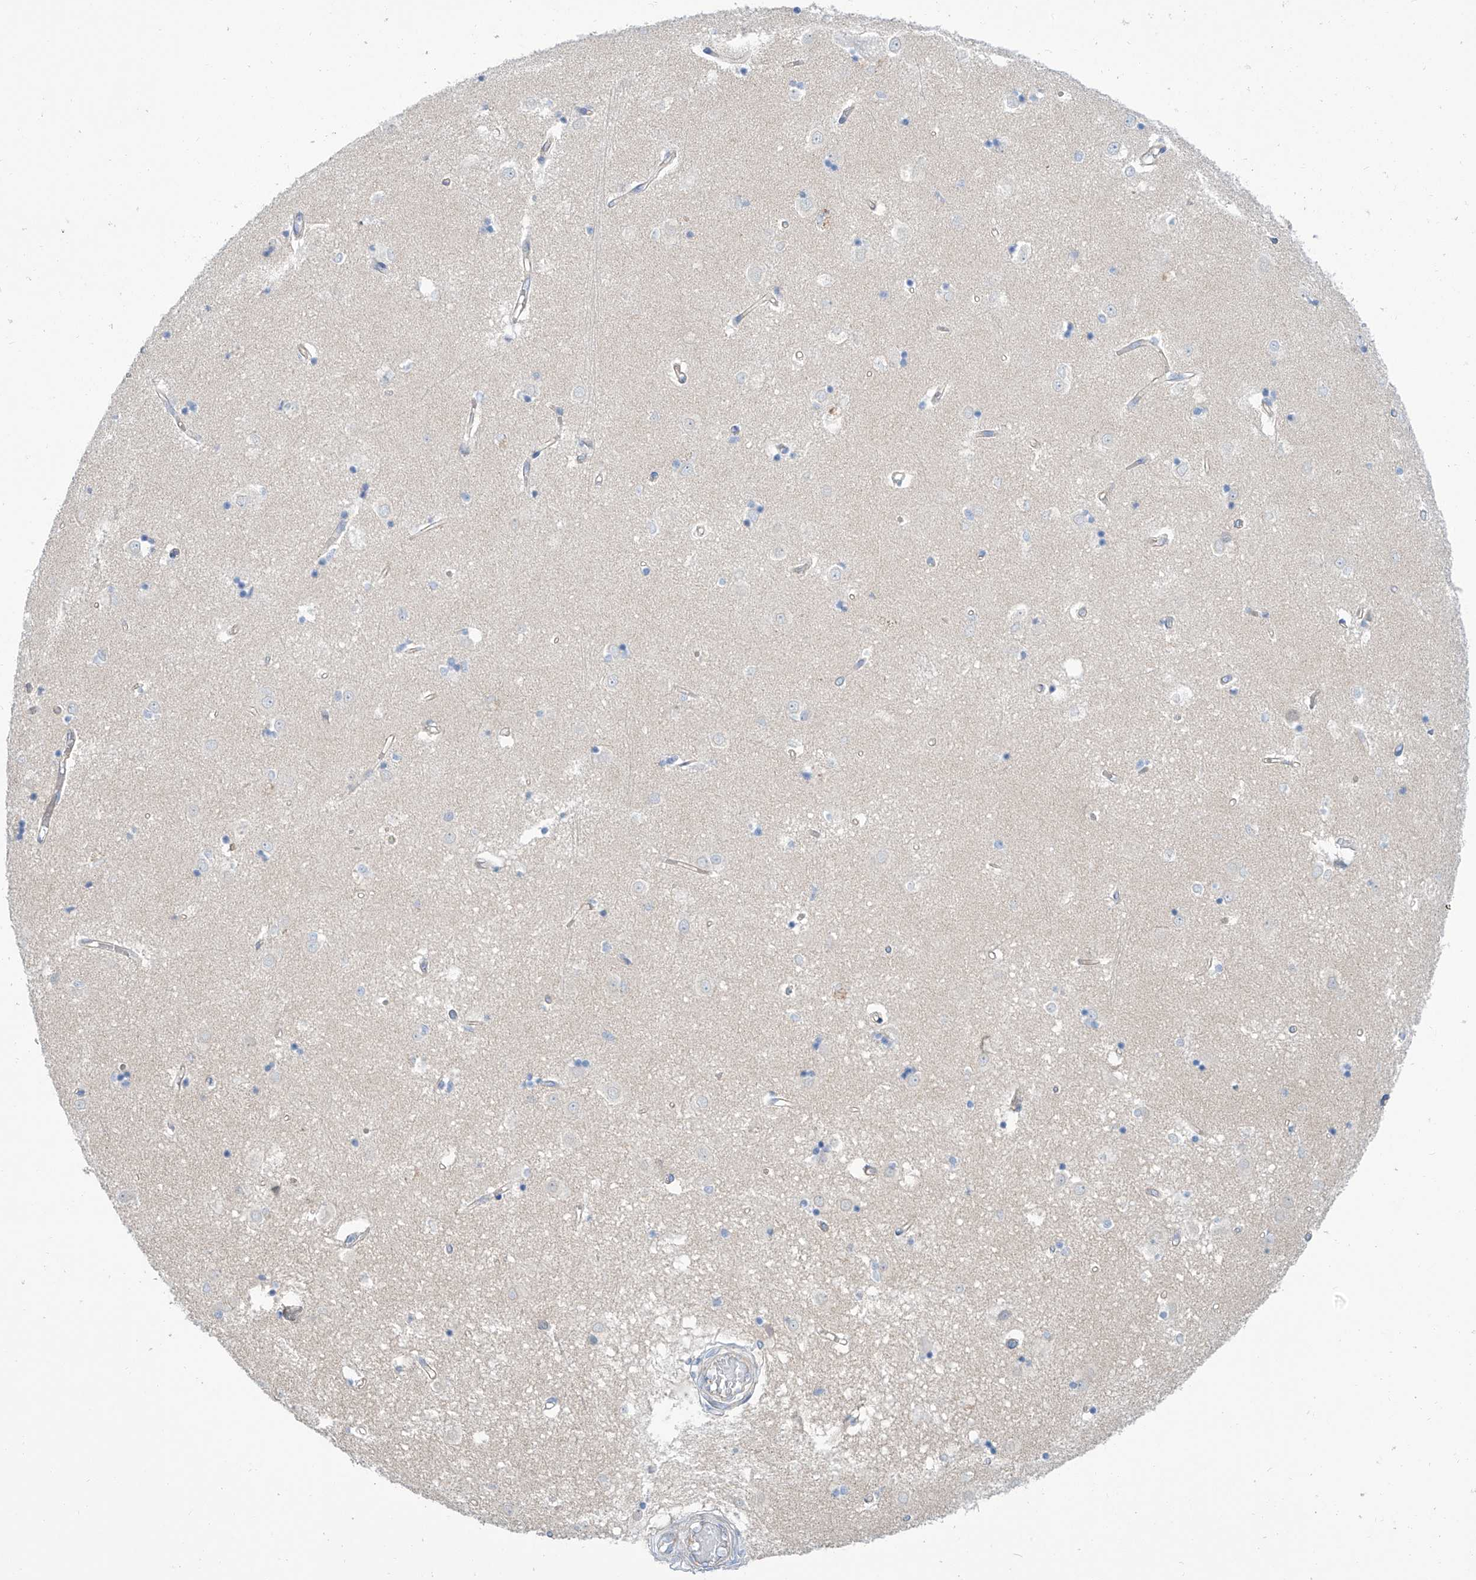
{"staining": {"intensity": "negative", "quantity": "none", "location": "none"}, "tissue": "caudate", "cell_type": "Glial cells", "image_type": "normal", "snomed": [{"axis": "morphology", "description": "Normal tissue, NOS"}, {"axis": "topography", "description": "Lateral ventricle wall"}], "caption": "IHC photomicrograph of unremarkable caudate: caudate stained with DAB (3,3'-diaminobenzidine) reveals no significant protein positivity in glial cells.", "gene": "TMEM209", "patient": {"sex": "male", "age": 45}}